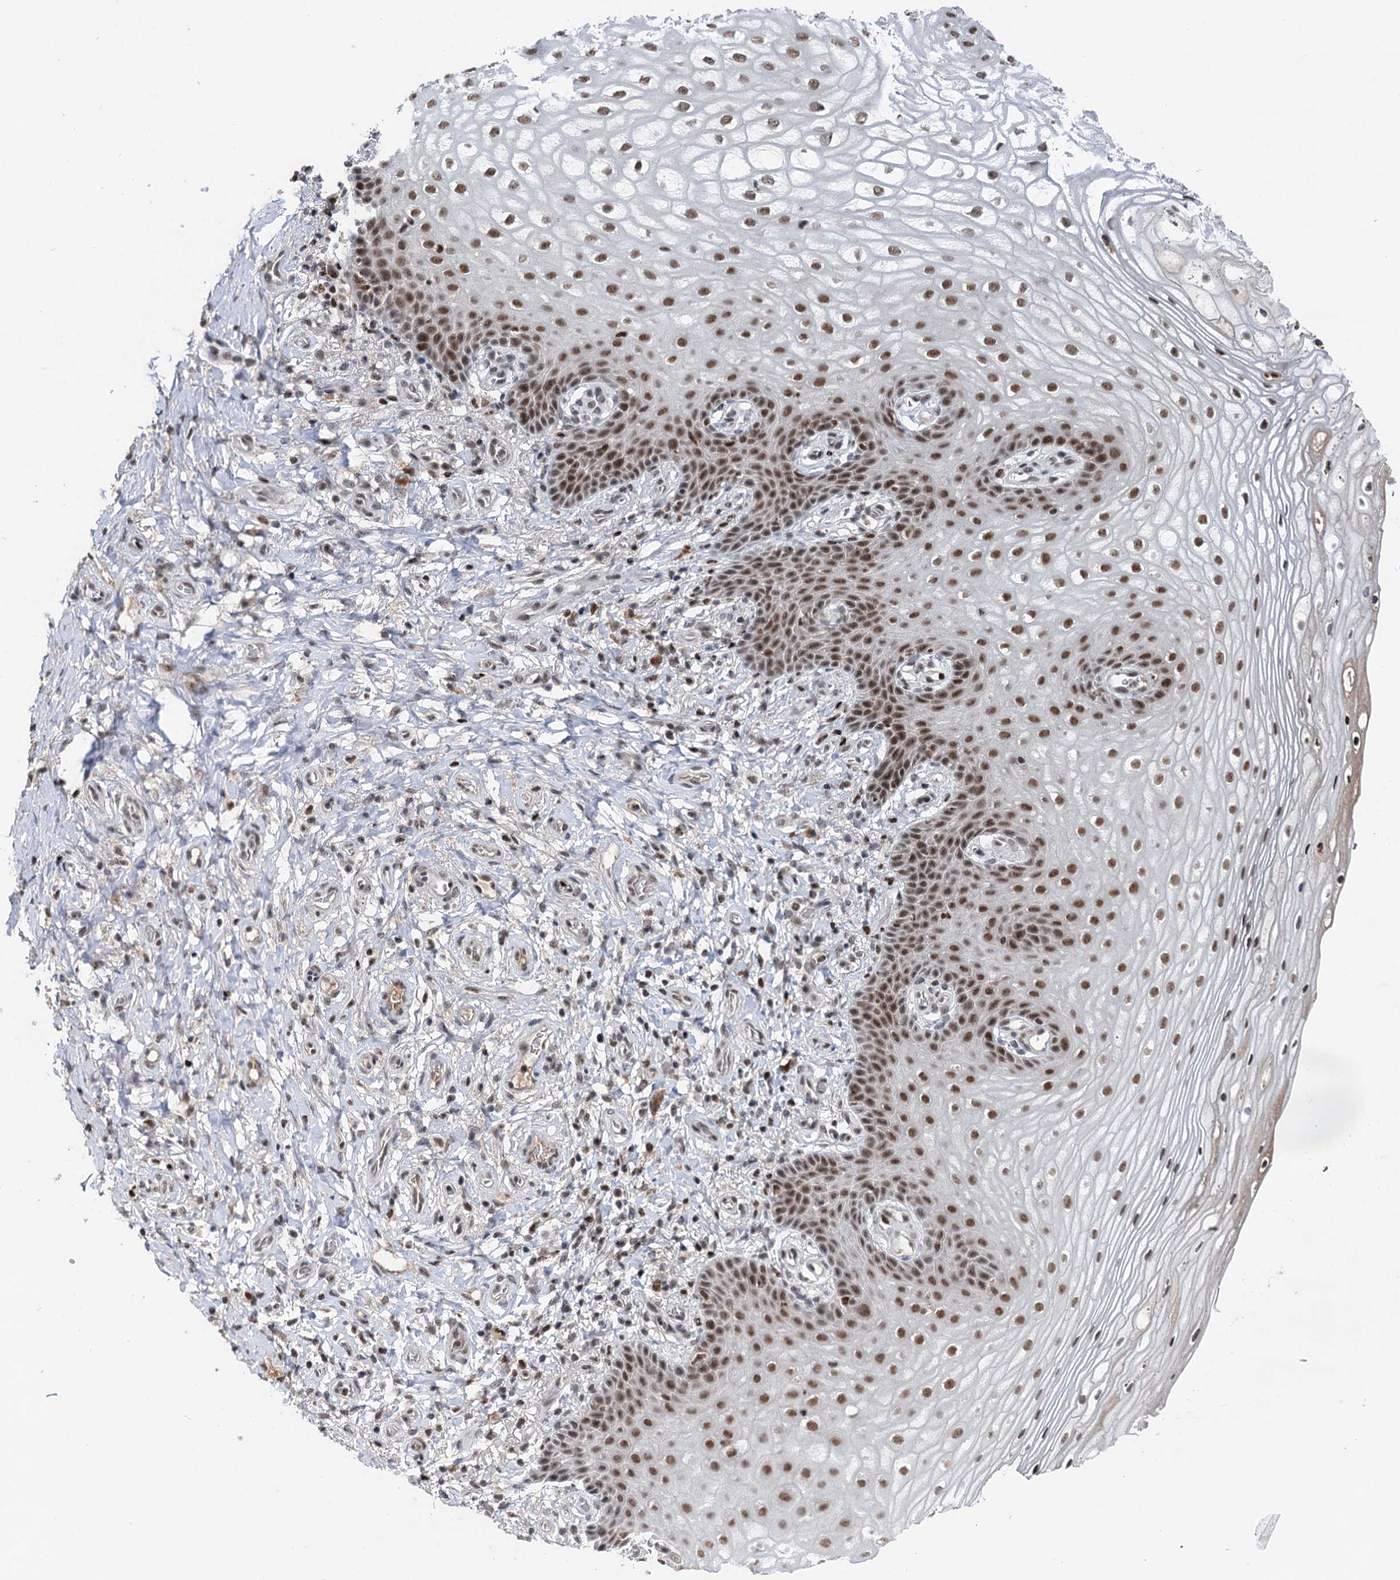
{"staining": {"intensity": "moderate", "quantity": ">75%", "location": "nuclear"}, "tissue": "vagina", "cell_type": "Squamous epithelial cells", "image_type": "normal", "snomed": [{"axis": "morphology", "description": "Normal tissue, NOS"}, {"axis": "topography", "description": "Vagina"}], "caption": "Squamous epithelial cells display medium levels of moderate nuclear staining in about >75% of cells in benign human vagina. (DAB (3,3'-diaminobenzidine) = brown stain, brightfield microscopy at high magnification).", "gene": "ZCCHC10", "patient": {"sex": "female", "age": 60}}